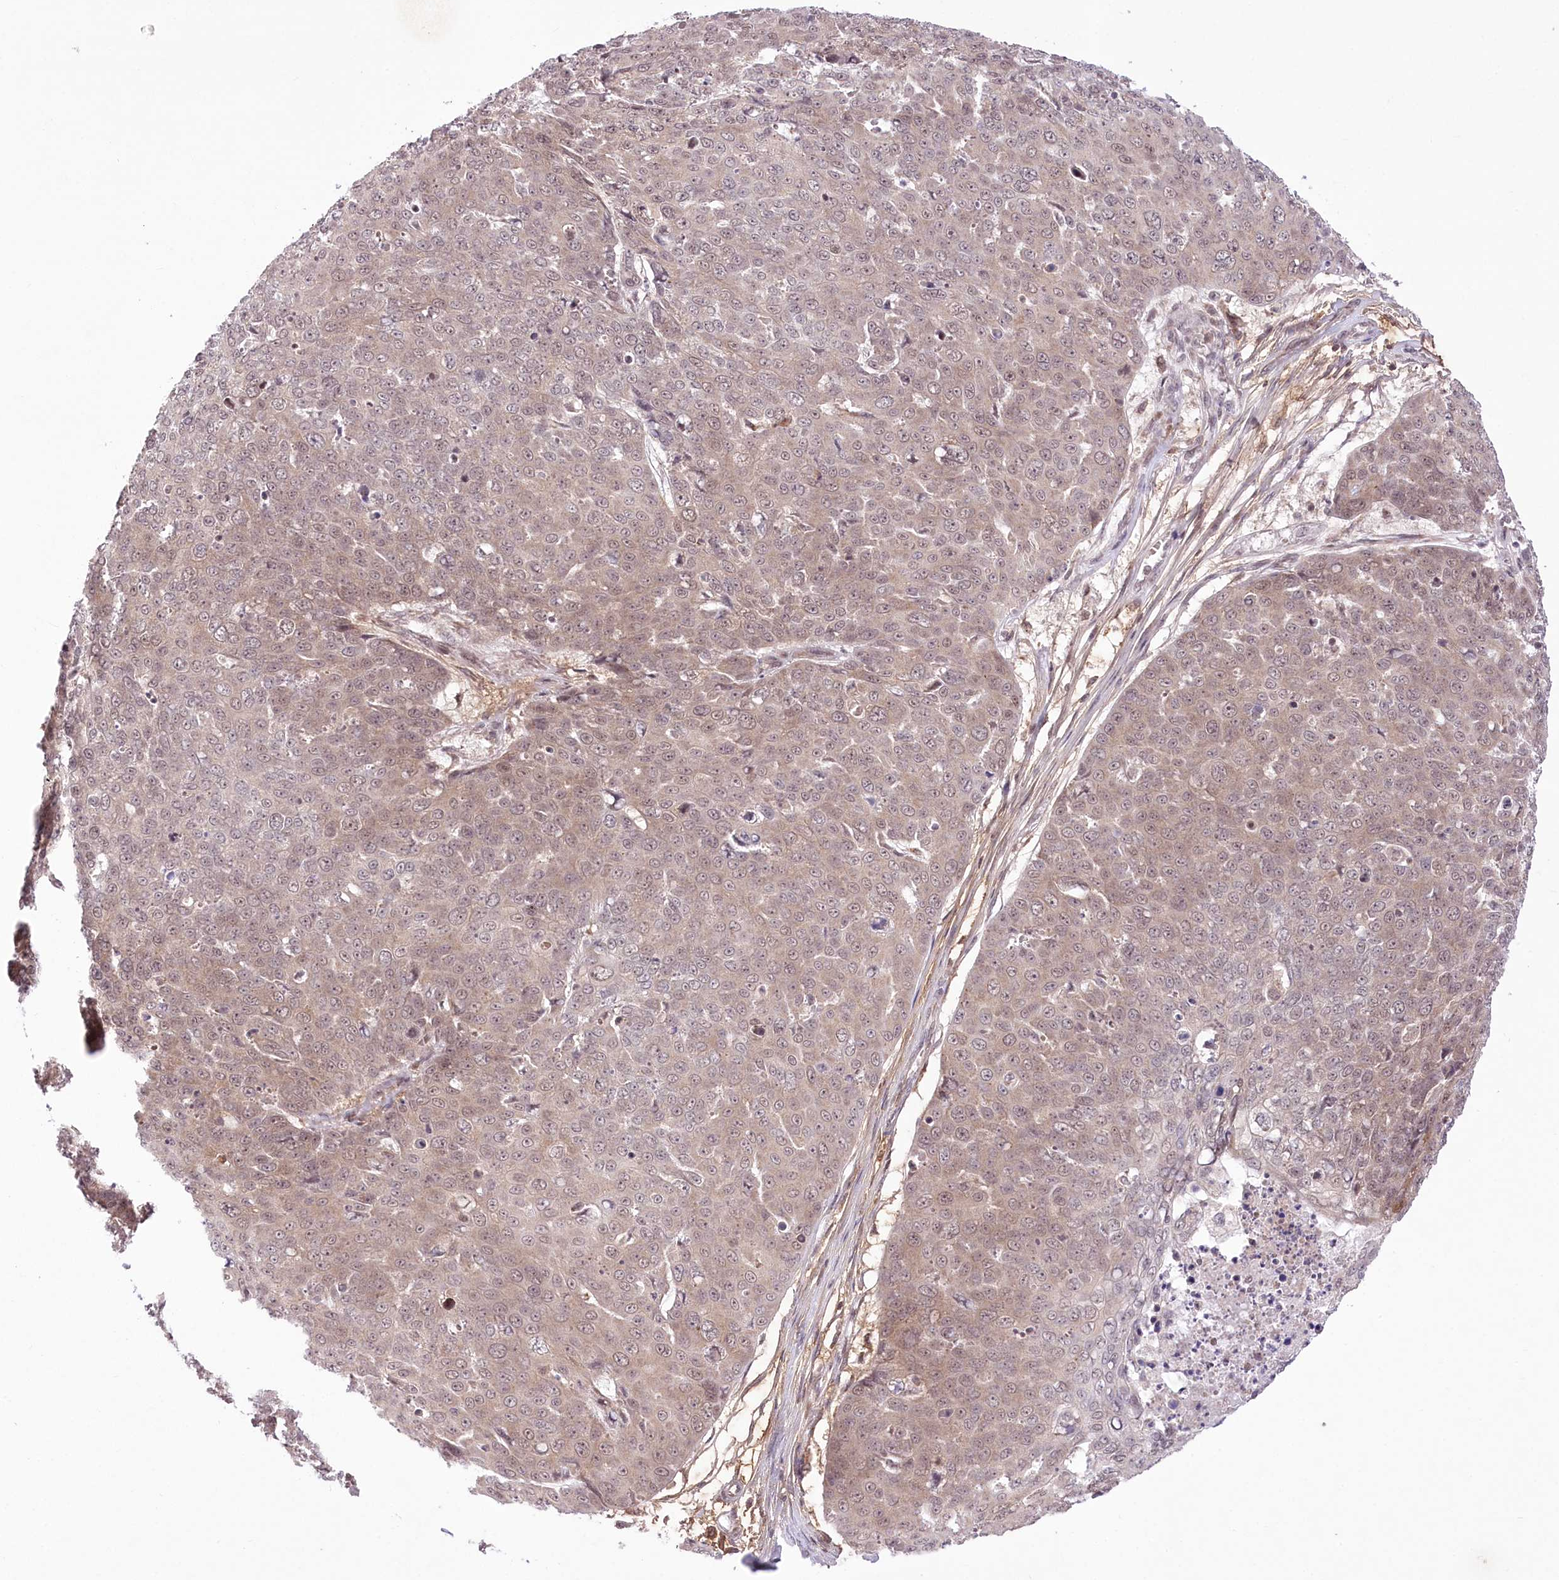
{"staining": {"intensity": "weak", "quantity": "<25%", "location": "cytoplasmic/membranous"}, "tissue": "skin cancer", "cell_type": "Tumor cells", "image_type": "cancer", "snomed": [{"axis": "morphology", "description": "Squamous cell carcinoma, NOS"}, {"axis": "topography", "description": "Skin"}], "caption": "Skin squamous cell carcinoma was stained to show a protein in brown. There is no significant expression in tumor cells. Brightfield microscopy of immunohistochemistry stained with DAB (brown) and hematoxylin (blue), captured at high magnification.", "gene": "ZMAT2", "patient": {"sex": "male", "age": 71}}